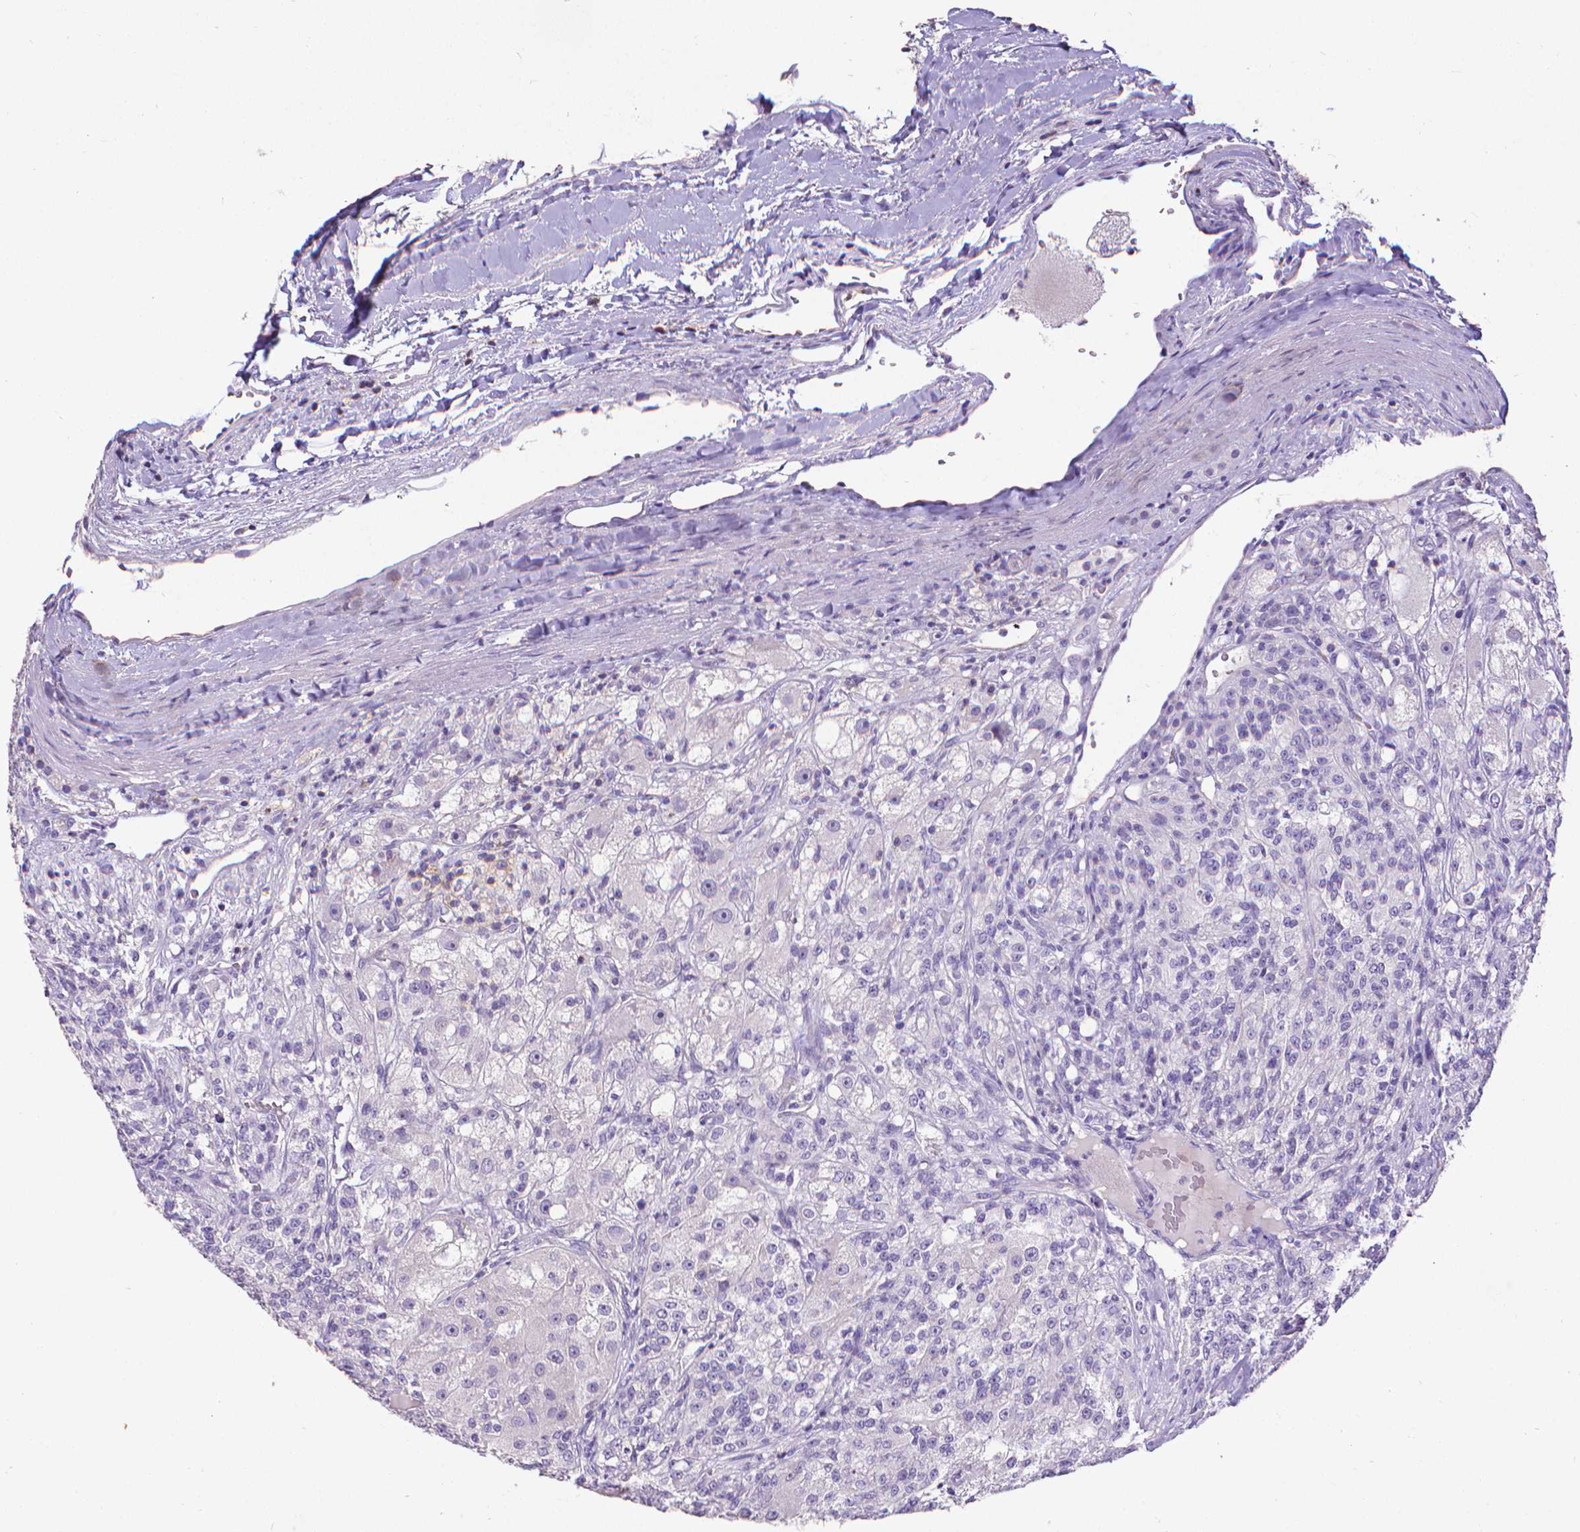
{"staining": {"intensity": "negative", "quantity": "none", "location": "none"}, "tissue": "renal cancer", "cell_type": "Tumor cells", "image_type": "cancer", "snomed": [{"axis": "morphology", "description": "Adenocarcinoma, NOS"}, {"axis": "topography", "description": "Kidney"}], "caption": "DAB (3,3'-diaminobenzidine) immunohistochemical staining of renal adenocarcinoma displays no significant staining in tumor cells.", "gene": "CD4", "patient": {"sex": "female", "age": 63}}